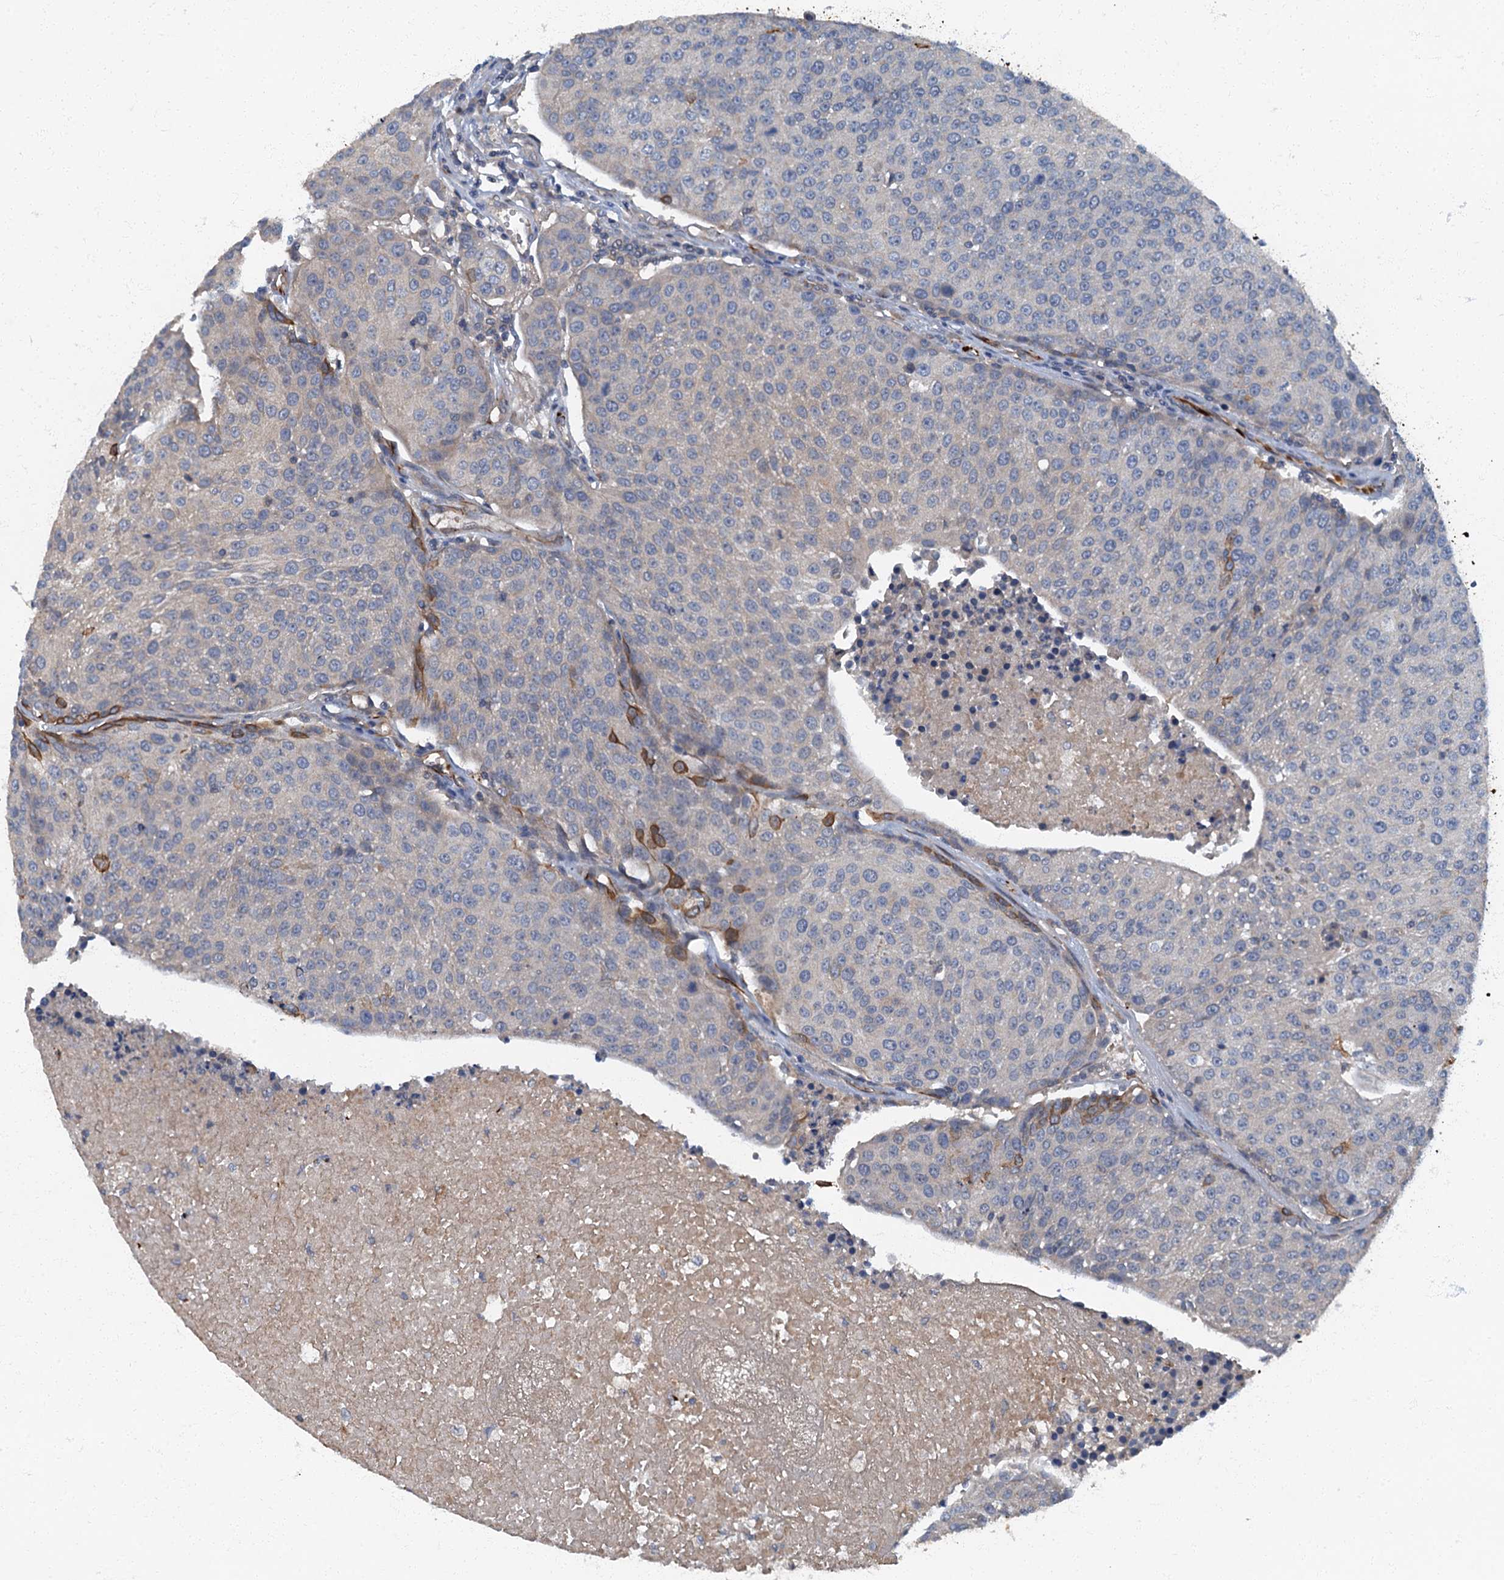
{"staining": {"intensity": "moderate", "quantity": "<25%", "location": "cytoplasmic/membranous"}, "tissue": "urothelial cancer", "cell_type": "Tumor cells", "image_type": "cancer", "snomed": [{"axis": "morphology", "description": "Urothelial carcinoma, High grade"}, {"axis": "topography", "description": "Urinary bladder"}], "caption": "DAB immunohistochemical staining of human urothelial carcinoma (high-grade) displays moderate cytoplasmic/membranous protein staining in about <25% of tumor cells. The staining was performed using DAB, with brown indicating positive protein expression. Nuclei are stained blue with hematoxylin.", "gene": "ARL11", "patient": {"sex": "female", "age": 85}}